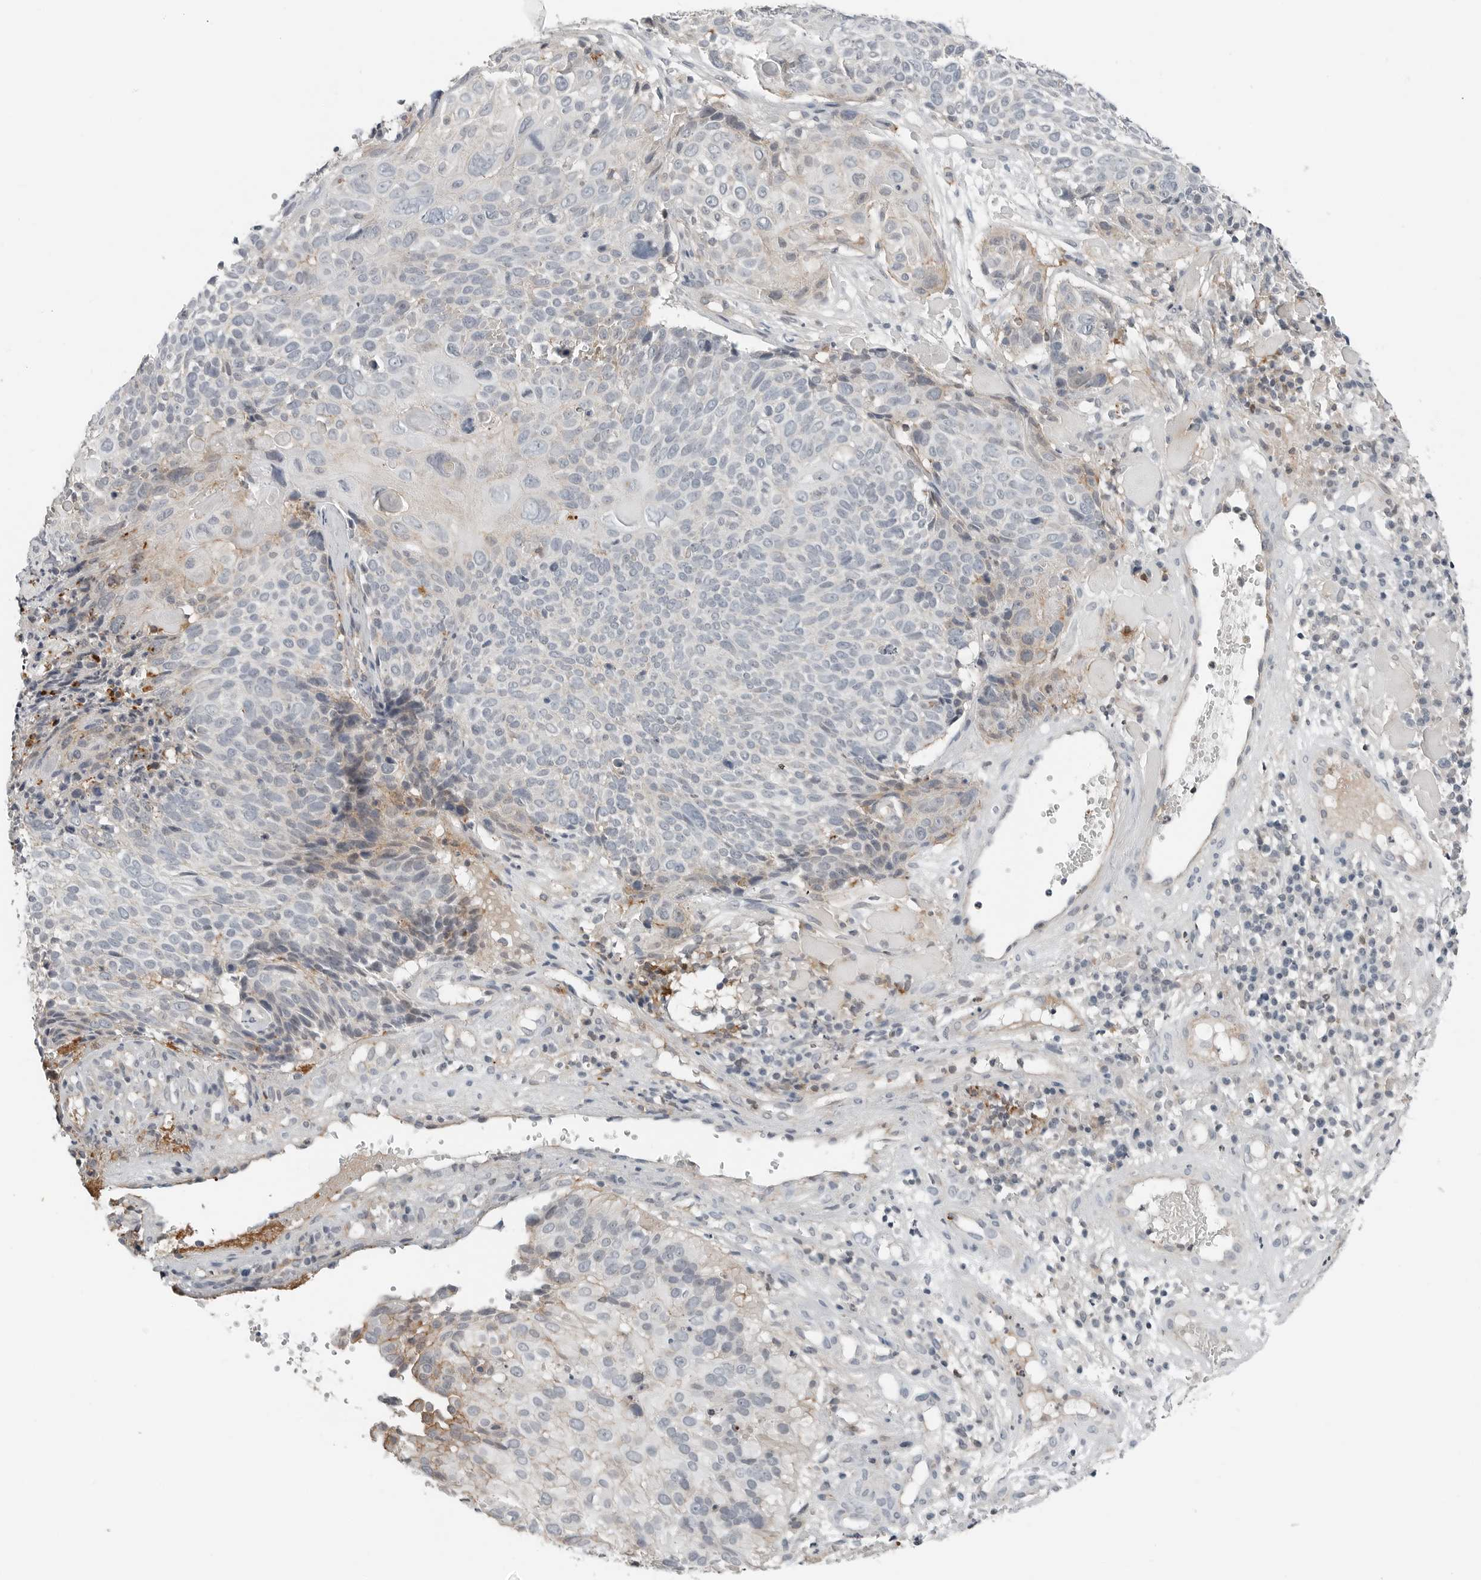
{"staining": {"intensity": "weak", "quantity": "<25%", "location": "cytoplasmic/membranous"}, "tissue": "cervical cancer", "cell_type": "Tumor cells", "image_type": "cancer", "snomed": [{"axis": "morphology", "description": "Squamous cell carcinoma, NOS"}, {"axis": "topography", "description": "Cervix"}], "caption": "Cervical cancer (squamous cell carcinoma) was stained to show a protein in brown. There is no significant staining in tumor cells.", "gene": "LEFTY2", "patient": {"sex": "female", "age": 74}}